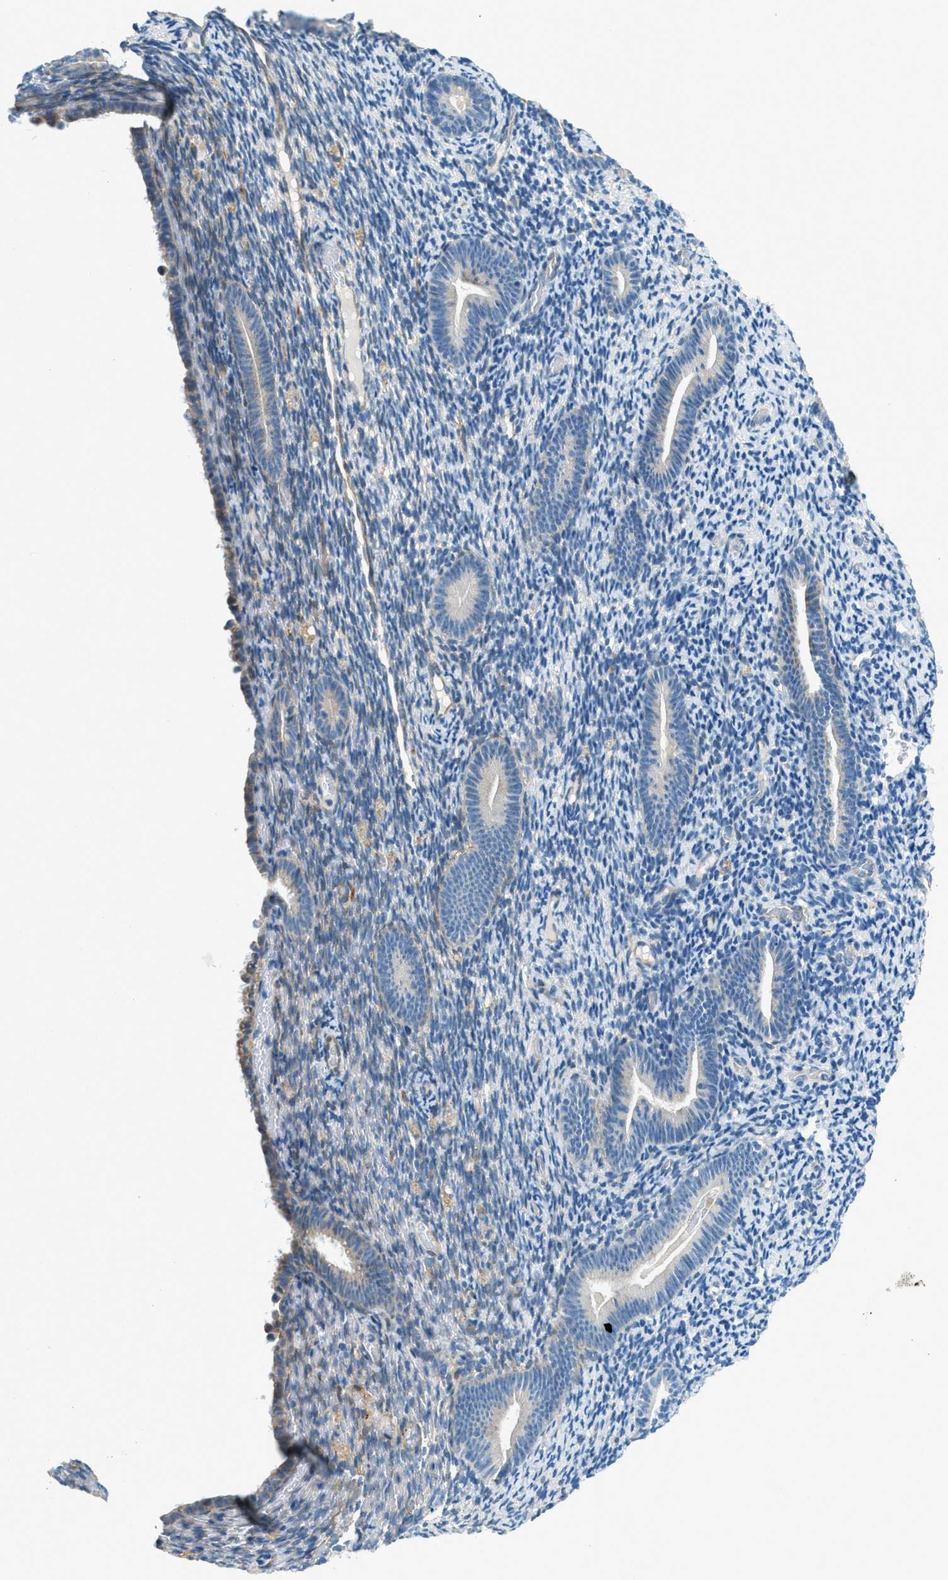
{"staining": {"intensity": "weak", "quantity": "<25%", "location": "cytoplasmic/membranous"}, "tissue": "endometrium", "cell_type": "Cells in endometrial stroma", "image_type": "normal", "snomed": [{"axis": "morphology", "description": "Normal tissue, NOS"}, {"axis": "topography", "description": "Endometrium"}], "caption": "Protein analysis of benign endometrium demonstrates no significant positivity in cells in endometrial stroma.", "gene": "ZNF367", "patient": {"sex": "female", "age": 51}}